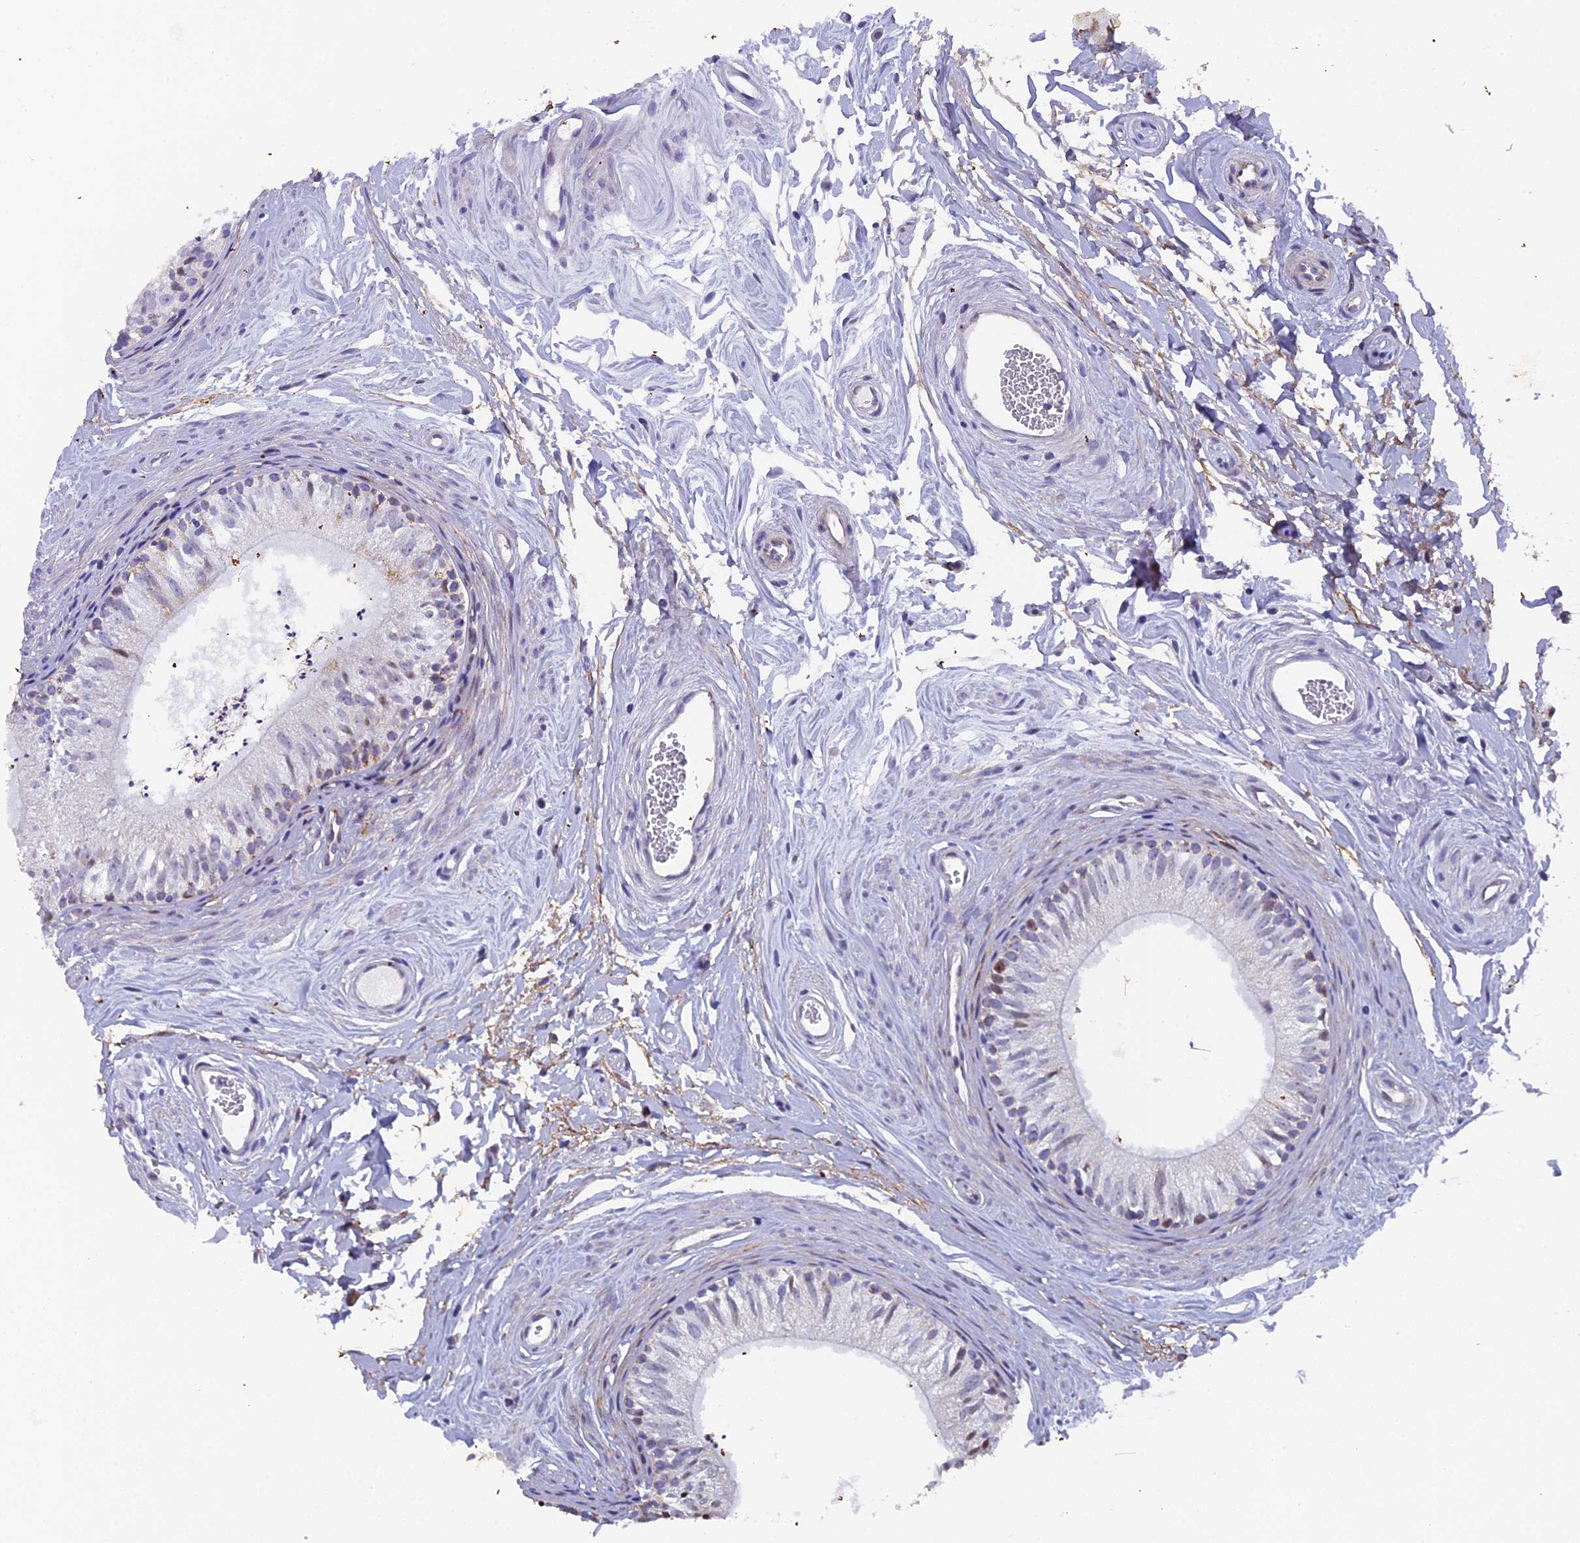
{"staining": {"intensity": "negative", "quantity": "none", "location": "none"}, "tissue": "epididymis", "cell_type": "Glandular cells", "image_type": "normal", "snomed": [{"axis": "morphology", "description": "Normal tissue, NOS"}, {"axis": "topography", "description": "Epididymis"}], "caption": "Glandular cells are negative for protein expression in normal human epididymis. (DAB immunohistochemistry (IHC) visualized using brightfield microscopy, high magnification).", "gene": "XKR9", "patient": {"sex": "male", "age": 56}}